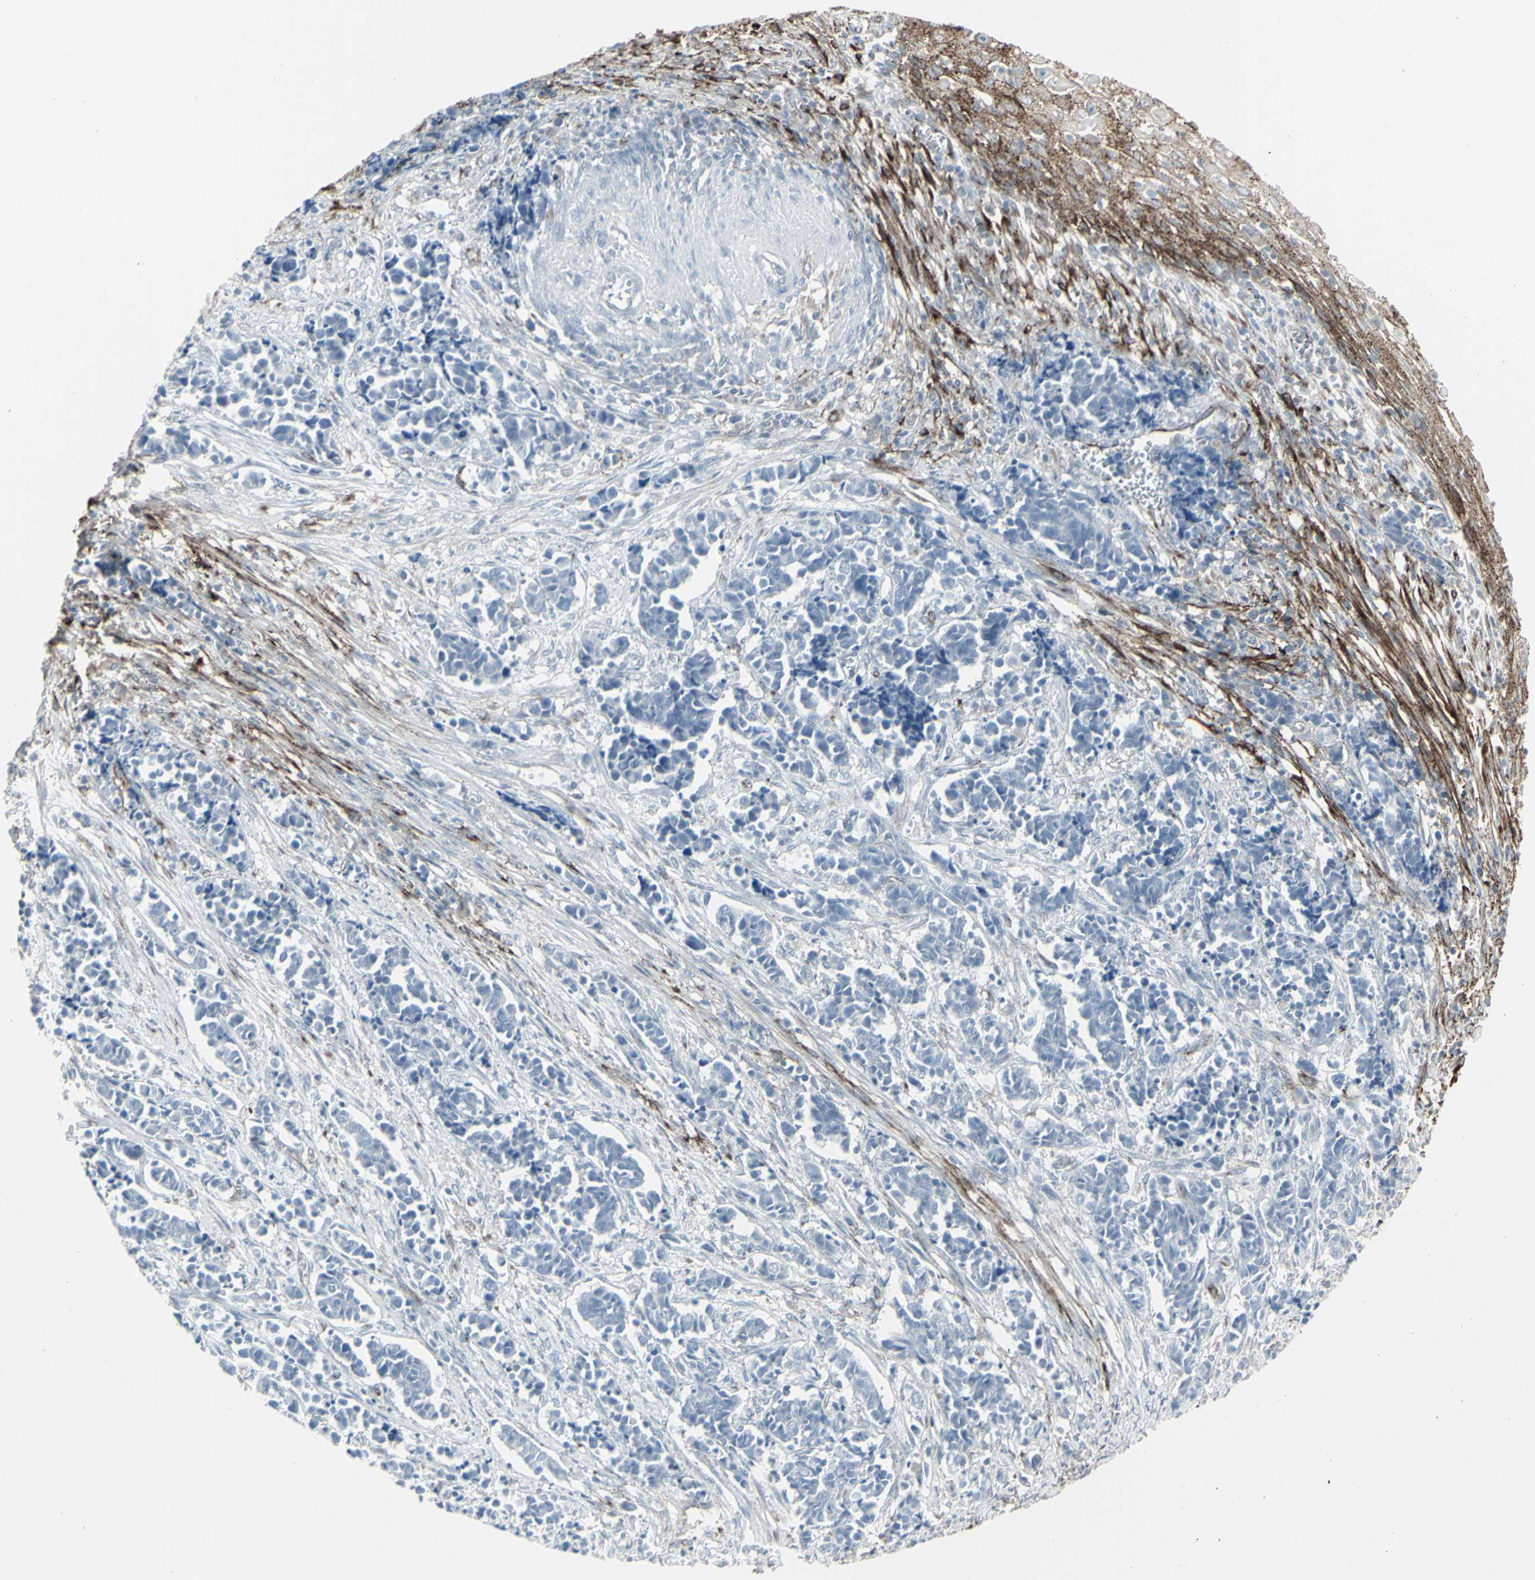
{"staining": {"intensity": "negative", "quantity": "none", "location": "none"}, "tissue": "cervical cancer", "cell_type": "Tumor cells", "image_type": "cancer", "snomed": [{"axis": "morphology", "description": "Normal tissue, NOS"}, {"axis": "morphology", "description": "Squamous cell carcinoma, NOS"}, {"axis": "topography", "description": "Cervix"}], "caption": "Histopathology image shows no significant protein staining in tumor cells of cervical squamous cell carcinoma.", "gene": "GJA1", "patient": {"sex": "female", "age": 35}}